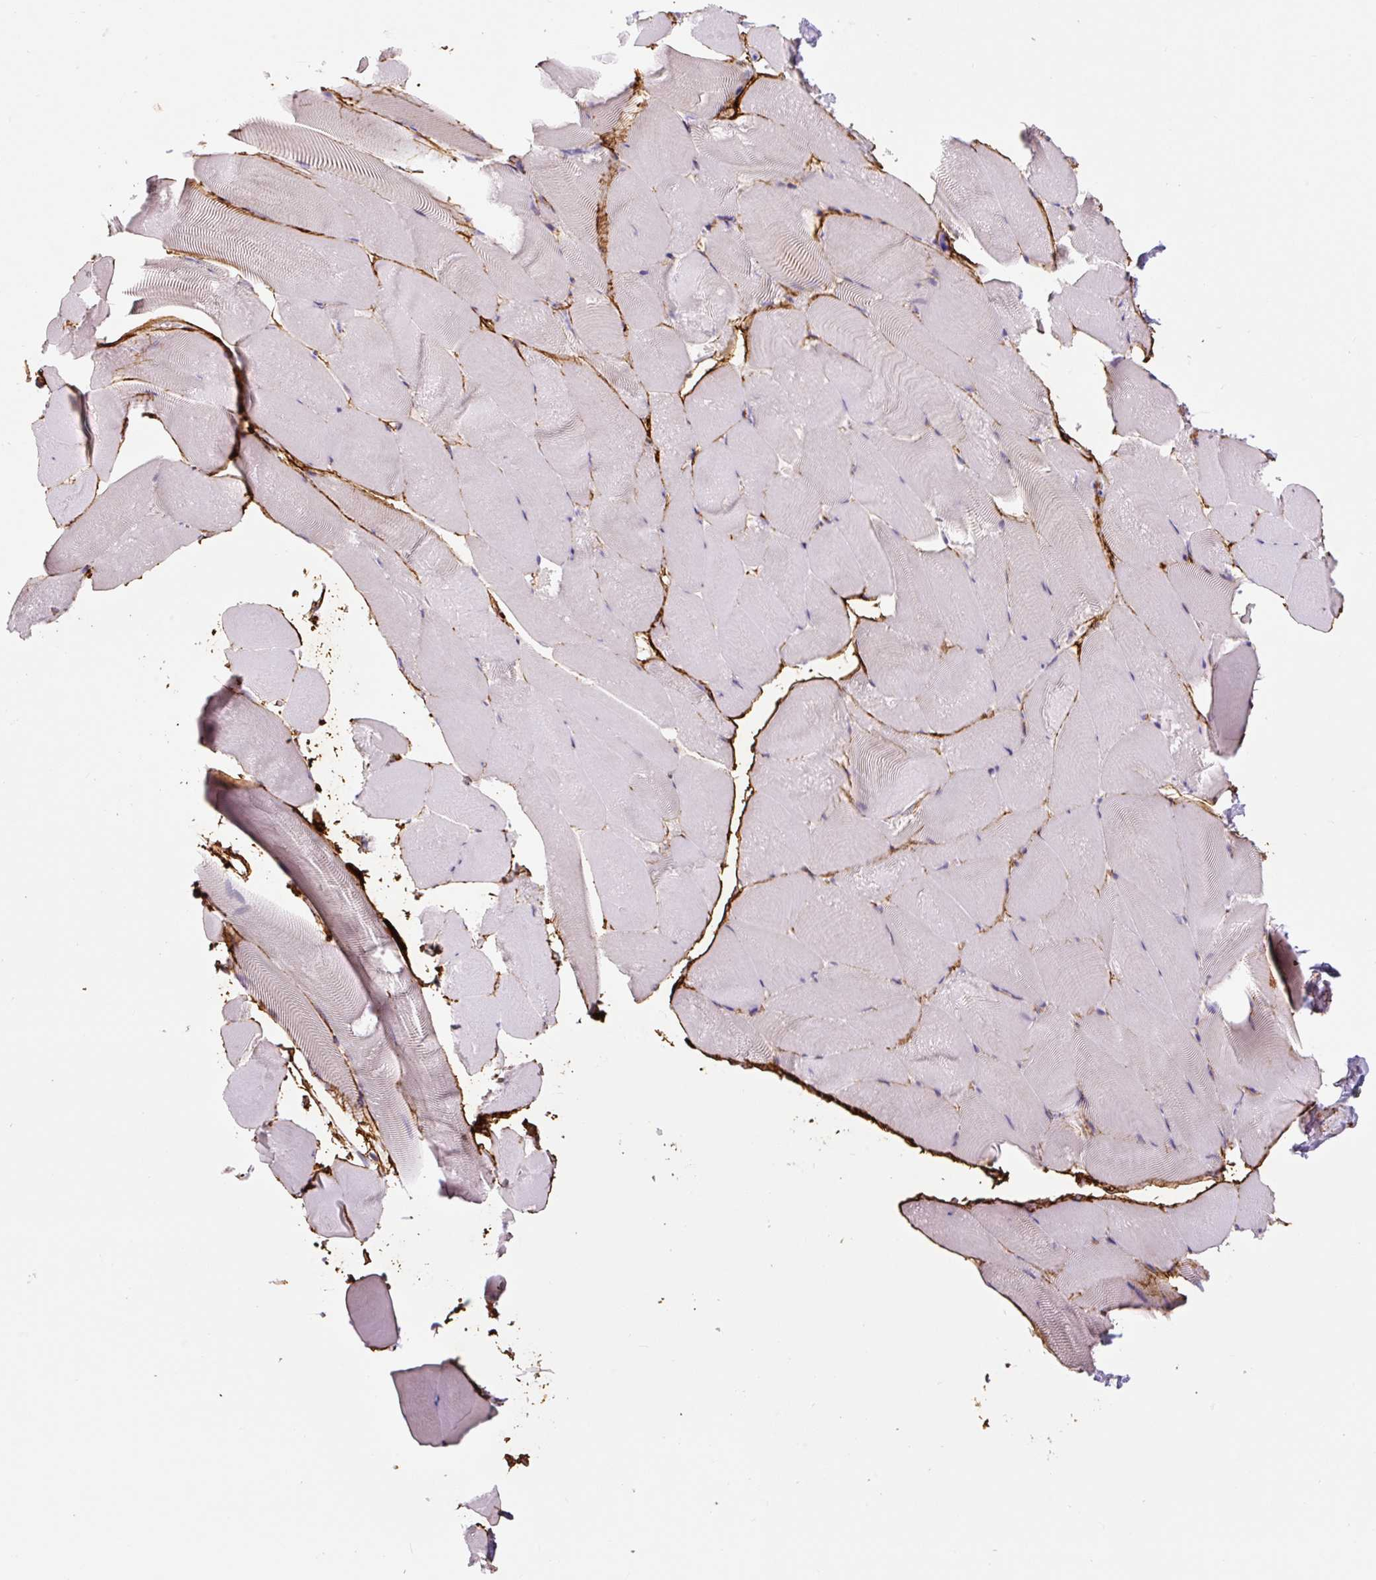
{"staining": {"intensity": "negative", "quantity": "none", "location": "none"}, "tissue": "skeletal muscle", "cell_type": "Myocytes", "image_type": "normal", "snomed": [{"axis": "morphology", "description": "Normal tissue, NOS"}, {"axis": "topography", "description": "Skeletal muscle"}], "caption": "High power microscopy image of an immunohistochemistry image of normal skeletal muscle, revealing no significant expression in myocytes. (DAB immunohistochemistry with hematoxylin counter stain).", "gene": "FBN1", "patient": {"sex": "female", "age": 64}}